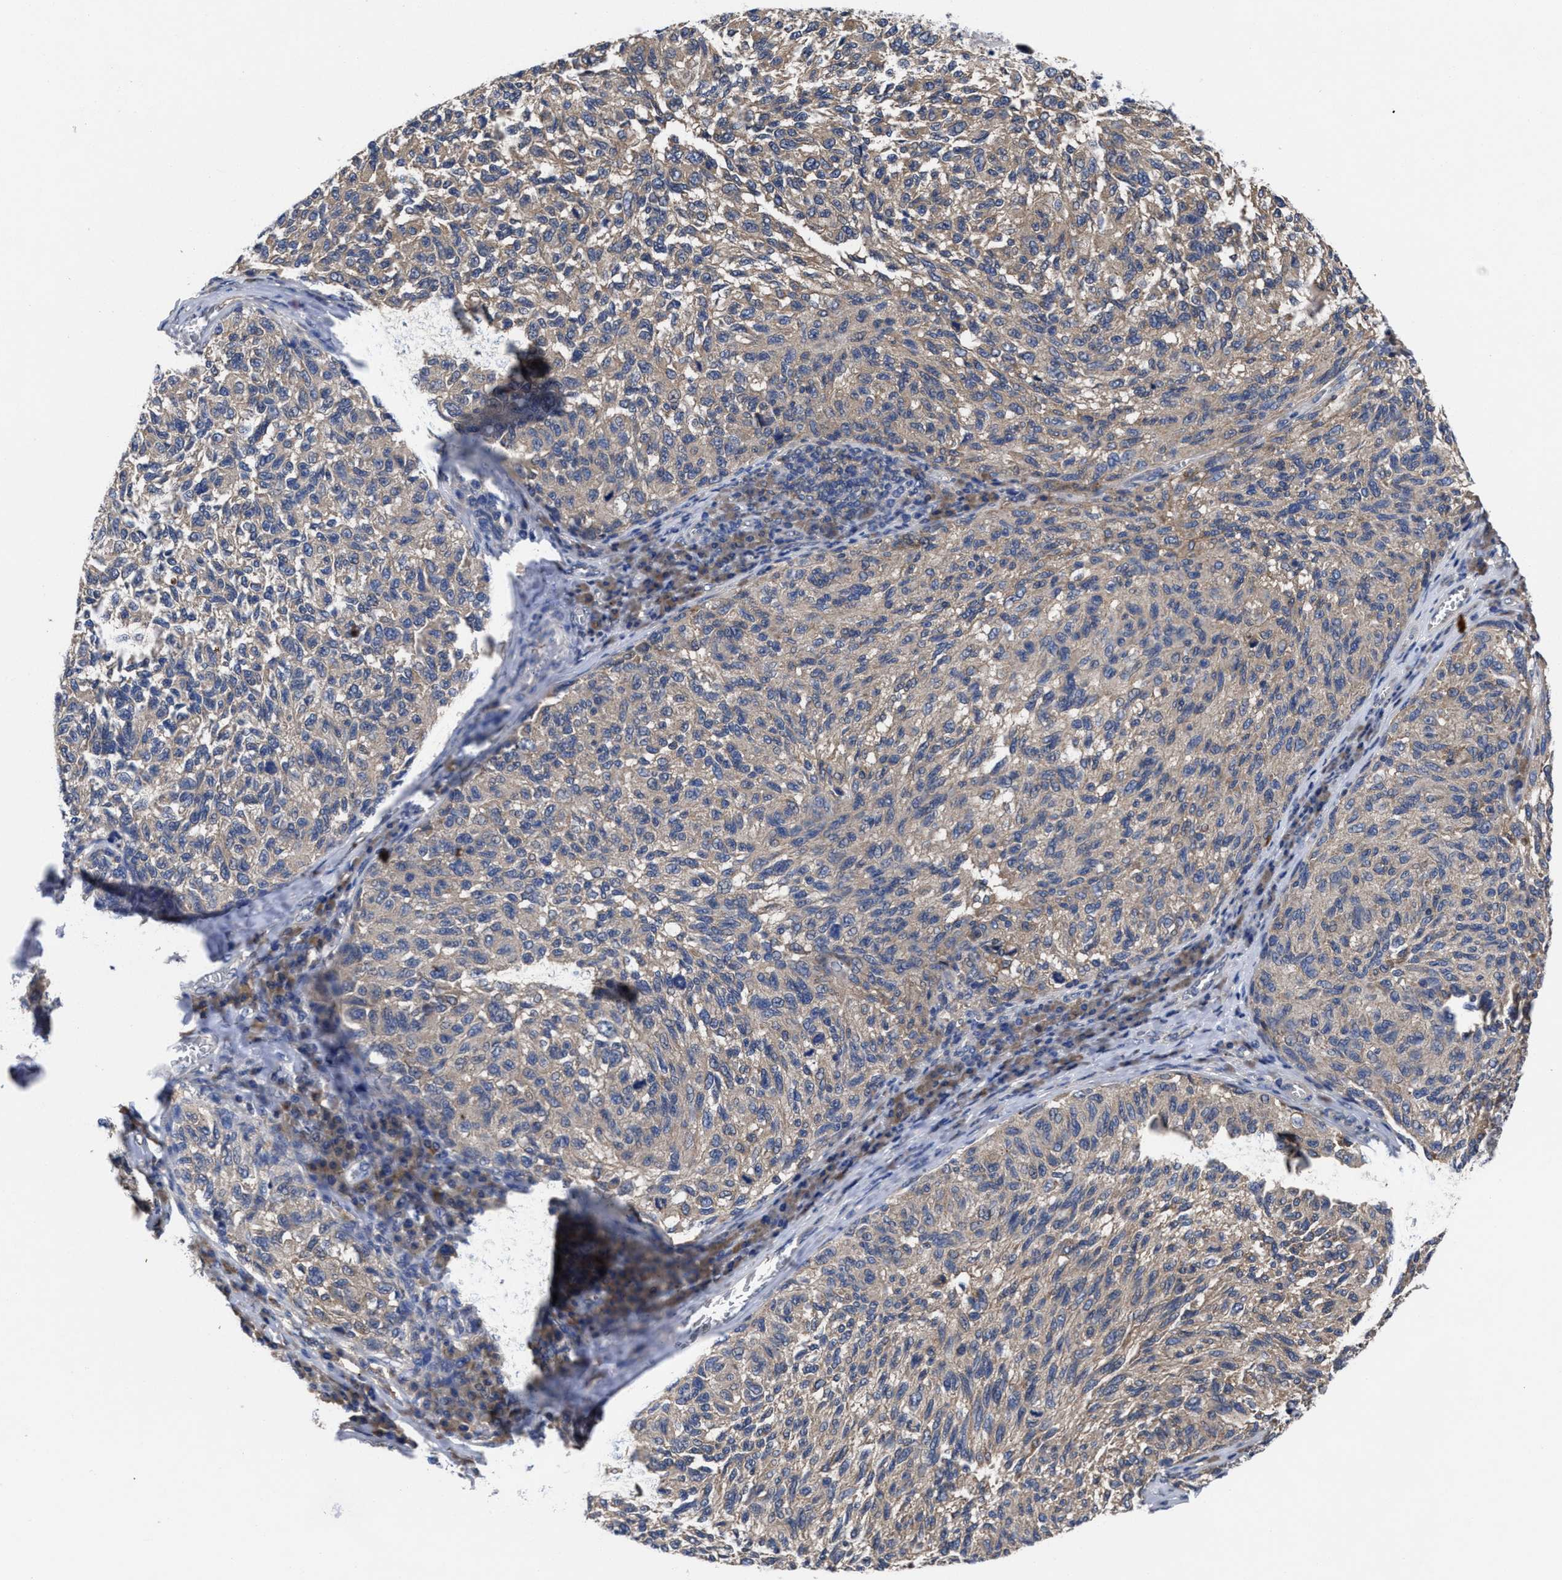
{"staining": {"intensity": "weak", "quantity": ">75%", "location": "cytoplasmic/membranous"}, "tissue": "melanoma", "cell_type": "Tumor cells", "image_type": "cancer", "snomed": [{"axis": "morphology", "description": "Malignant melanoma, NOS"}, {"axis": "topography", "description": "Skin"}], "caption": "An image showing weak cytoplasmic/membranous positivity in about >75% of tumor cells in malignant melanoma, as visualized by brown immunohistochemical staining.", "gene": "TXNDC17", "patient": {"sex": "female", "age": 73}}